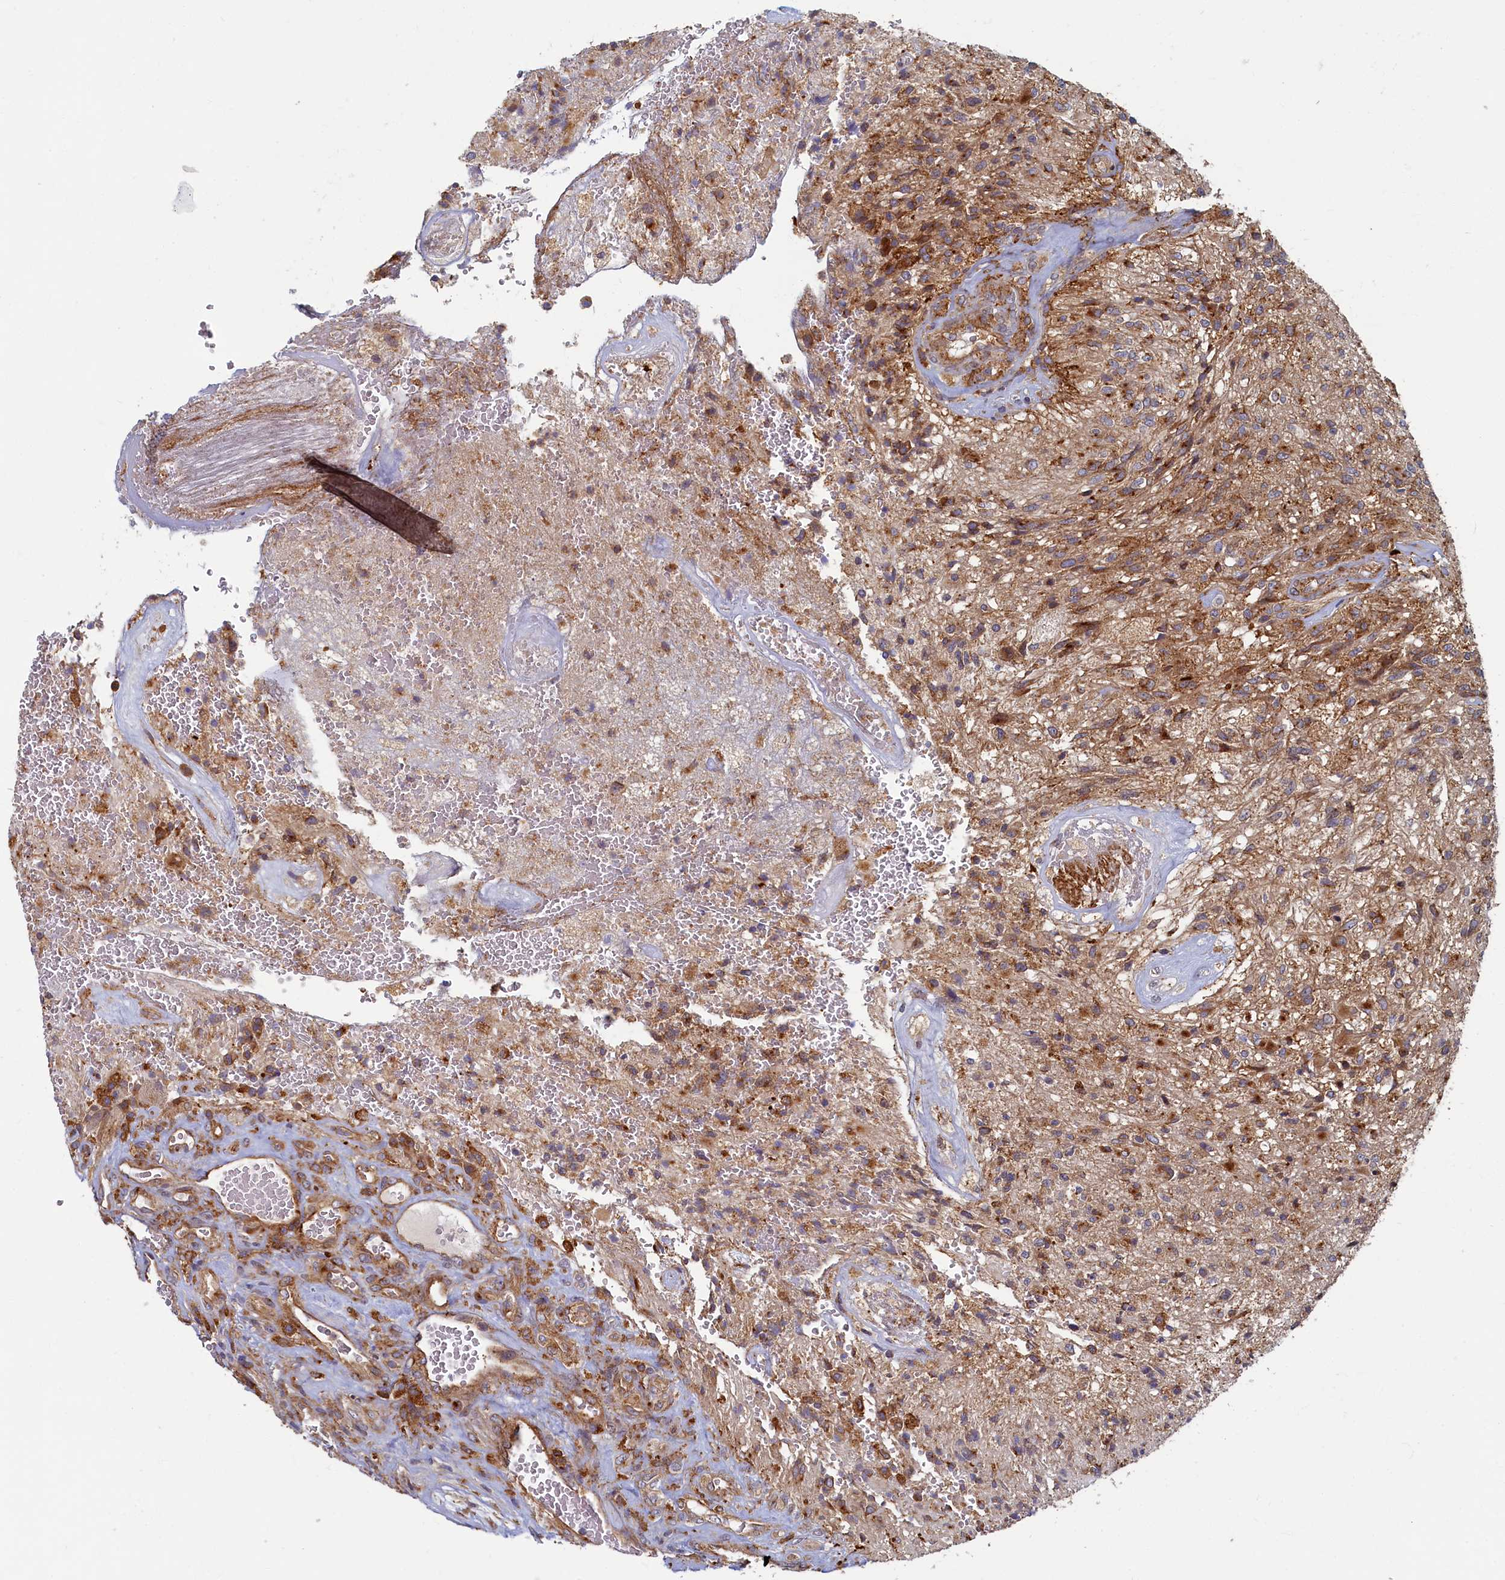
{"staining": {"intensity": "moderate", "quantity": "25%-75%", "location": "cytoplasmic/membranous"}, "tissue": "glioma", "cell_type": "Tumor cells", "image_type": "cancer", "snomed": [{"axis": "morphology", "description": "Glioma, malignant, High grade"}, {"axis": "topography", "description": "Brain"}], "caption": "A high-resolution image shows IHC staining of glioma, which shows moderate cytoplasmic/membranous staining in approximately 25%-75% of tumor cells.", "gene": "STX12", "patient": {"sex": "male", "age": 56}}